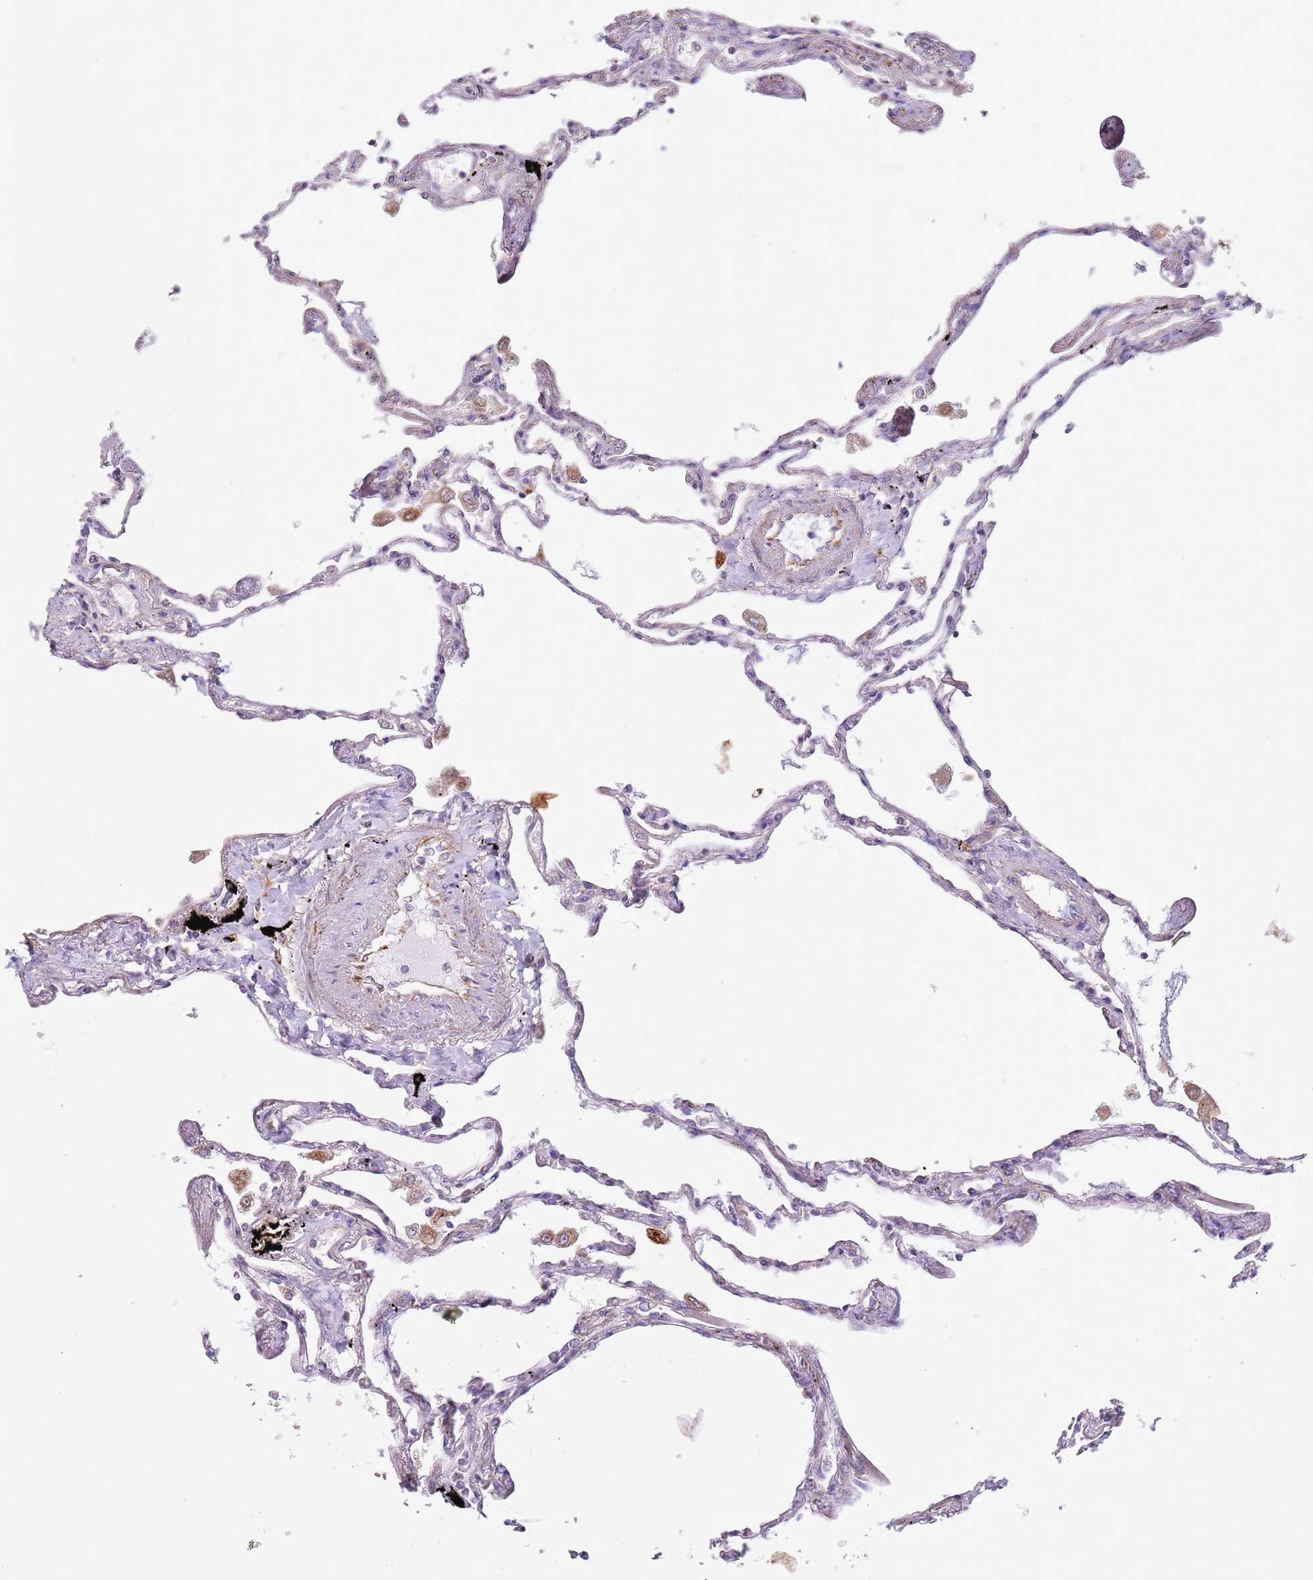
{"staining": {"intensity": "weak", "quantity": "<25%", "location": "cytoplasmic/membranous"}, "tissue": "lung", "cell_type": "Alveolar cells", "image_type": "normal", "snomed": [{"axis": "morphology", "description": "Normal tissue, NOS"}, {"axis": "topography", "description": "Lung"}], "caption": "High power microscopy micrograph of an immunohistochemistry image of benign lung, revealing no significant positivity in alveolar cells.", "gene": "SNAPIN", "patient": {"sex": "female", "age": 67}}